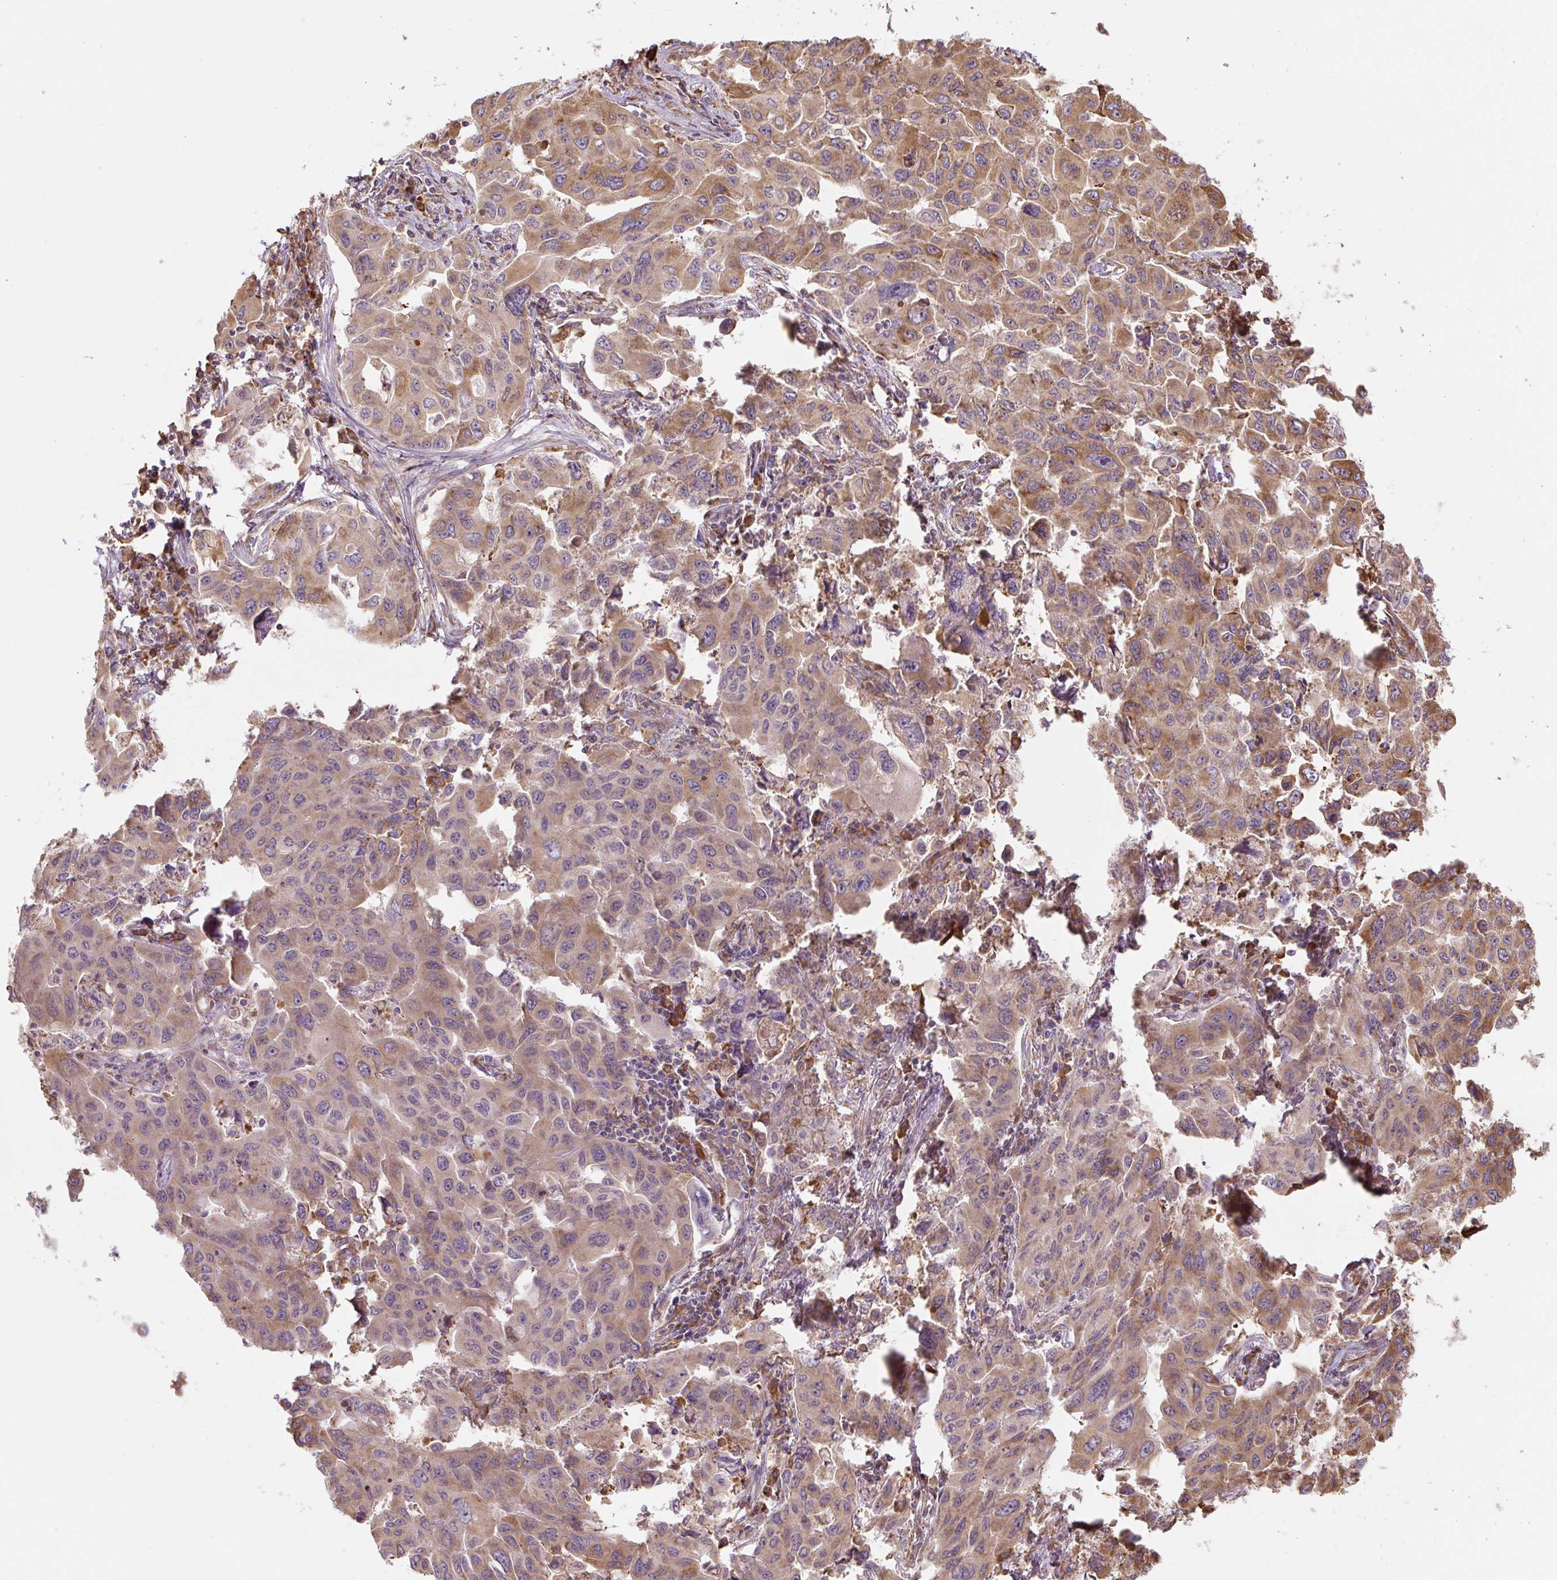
{"staining": {"intensity": "moderate", "quantity": ">75%", "location": "cytoplasmic/membranous"}, "tissue": "lung cancer", "cell_type": "Tumor cells", "image_type": "cancer", "snomed": [{"axis": "morphology", "description": "Adenocarcinoma, NOS"}, {"axis": "topography", "description": "Lung"}], "caption": "High-magnification brightfield microscopy of lung cancer (adenocarcinoma) stained with DAB (brown) and counterstained with hematoxylin (blue). tumor cells exhibit moderate cytoplasmic/membranous staining is seen in about>75% of cells.", "gene": "RASA1", "patient": {"sex": "male", "age": 64}}